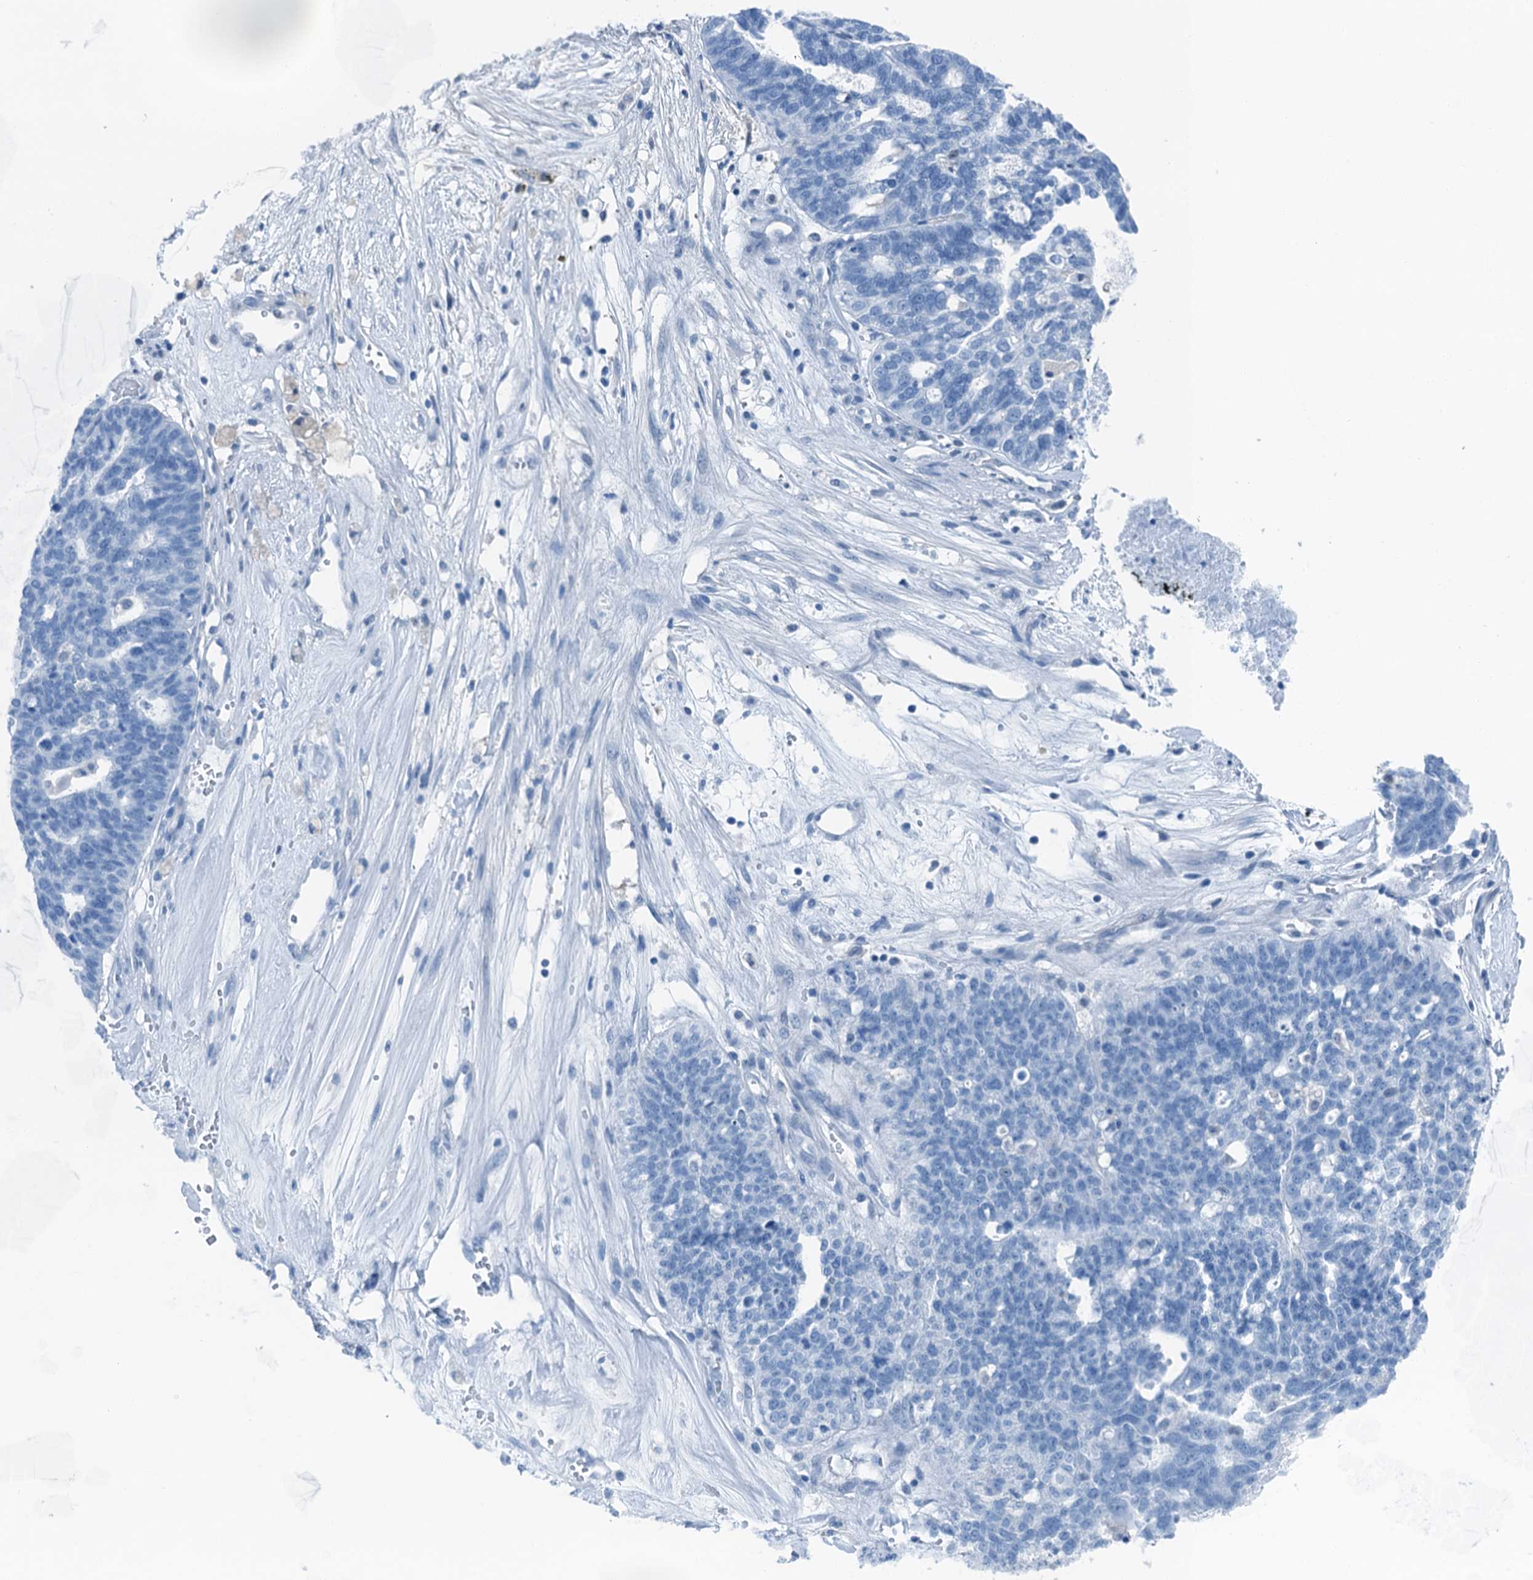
{"staining": {"intensity": "negative", "quantity": "none", "location": "none"}, "tissue": "ovarian cancer", "cell_type": "Tumor cells", "image_type": "cancer", "snomed": [{"axis": "morphology", "description": "Cystadenocarcinoma, serous, NOS"}, {"axis": "topography", "description": "Ovary"}], "caption": "Tumor cells show no significant expression in ovarian cancer (serous cystadenocarcinoma).", "gene": "RNH1", "patient": {"sex": "female", "age": 59}}